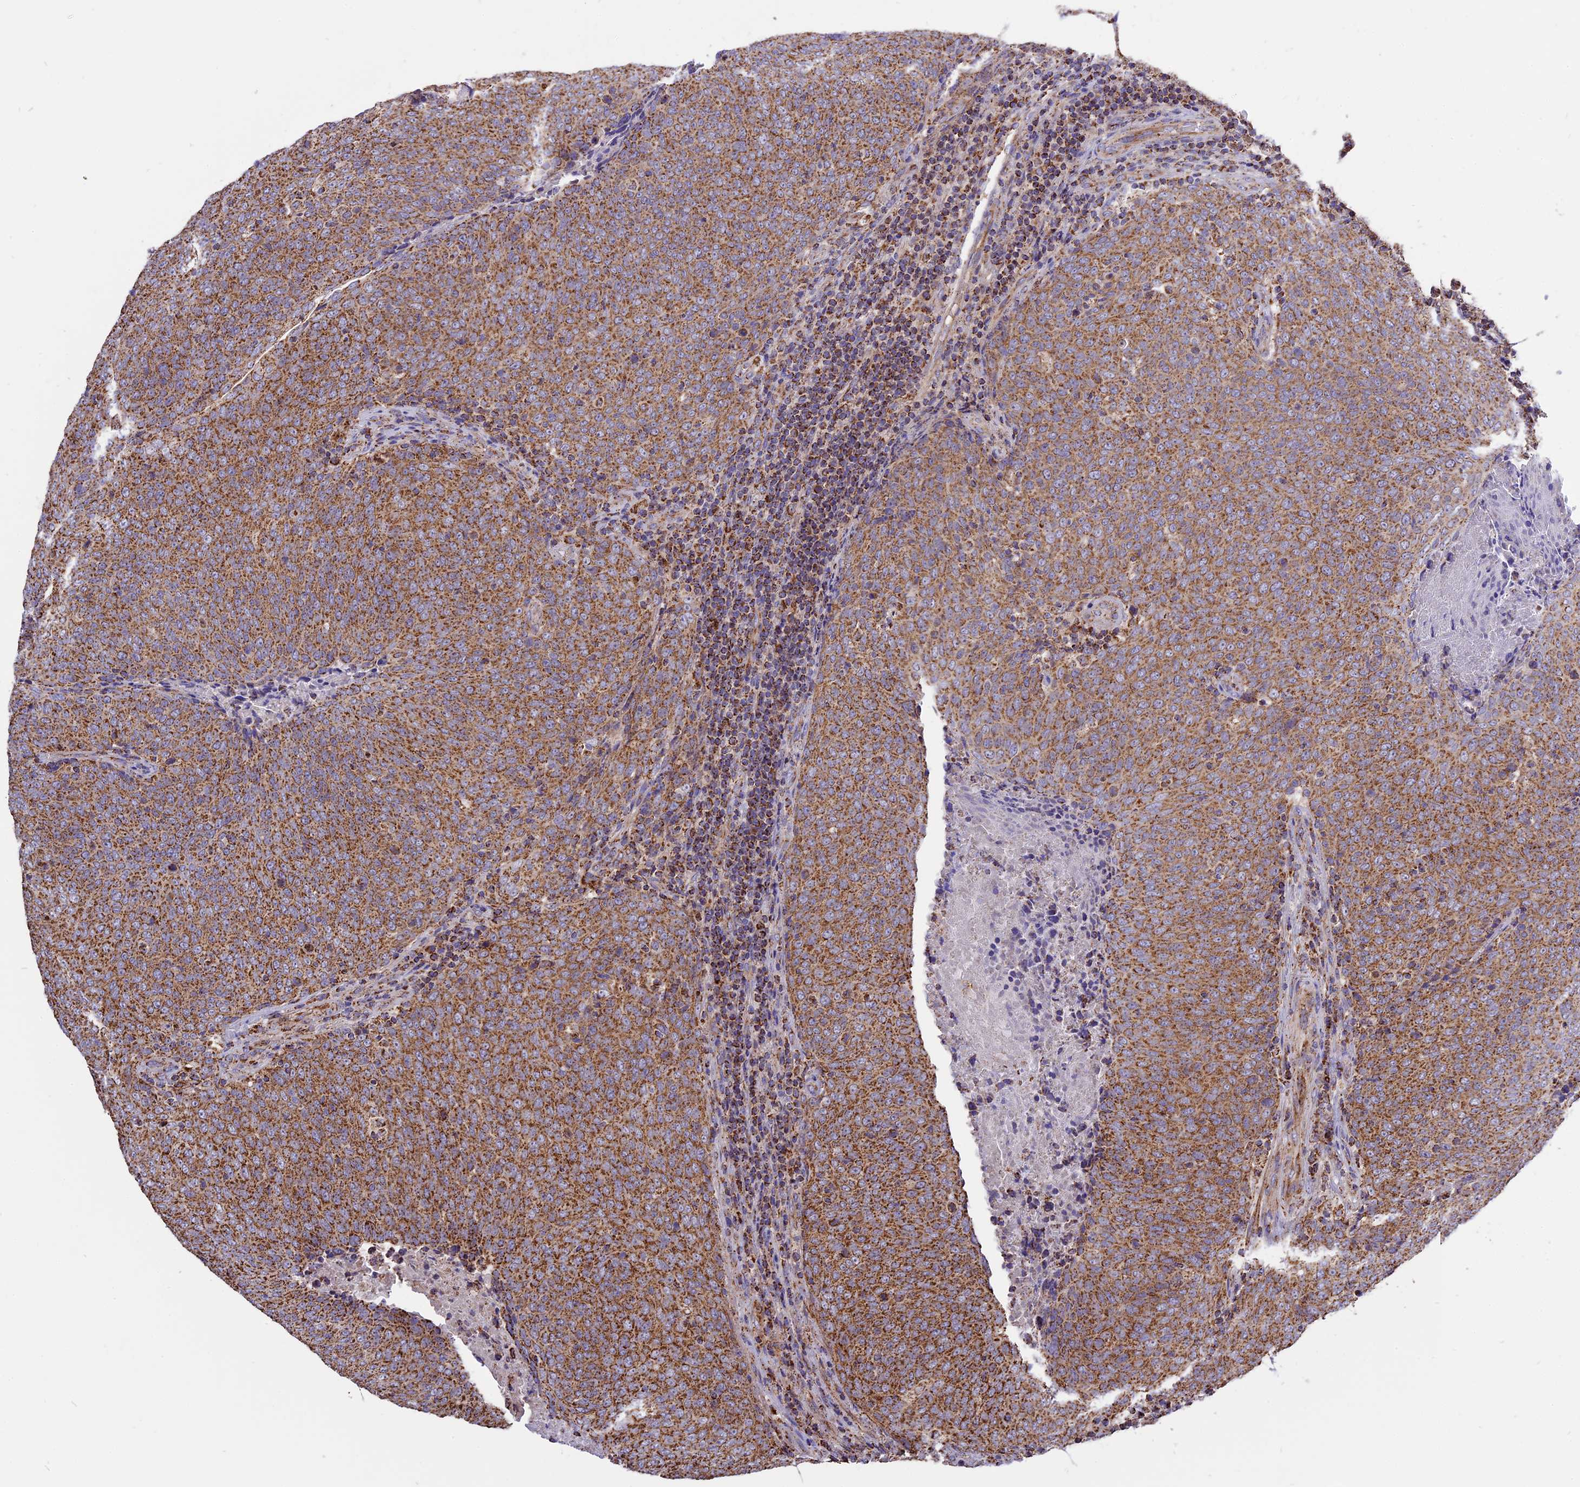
{"staining": {"intensity": "strong", "quantity": ">75%", "location": "cytoplasmic/membranous"}, "tissue": "head and neck cancer", "cell_type": "Tumor cells", "image_type": "cancer", "snomed": [{"axis": "morphology", "description": "Squamous cell carcinoma, NOS"}, {"axis": "morphology", "description": "Squamous cell carcinoma, metastatic, NOS"}, {"axis": "topography", "description": "Lymph node"}, {"axis": "topography", "description": "Head-Neck"}], "caption": "Immunohistochemical staining of head and neck cancer exhibits strong cytoplasmic/membranous protein staining in about >75% of tumor cells. Immunohistochemistry stains the protein in brown and the nuclei are stained blue.", "gene": "TTC4", "patient": {"sex": "male", "age": 62}}